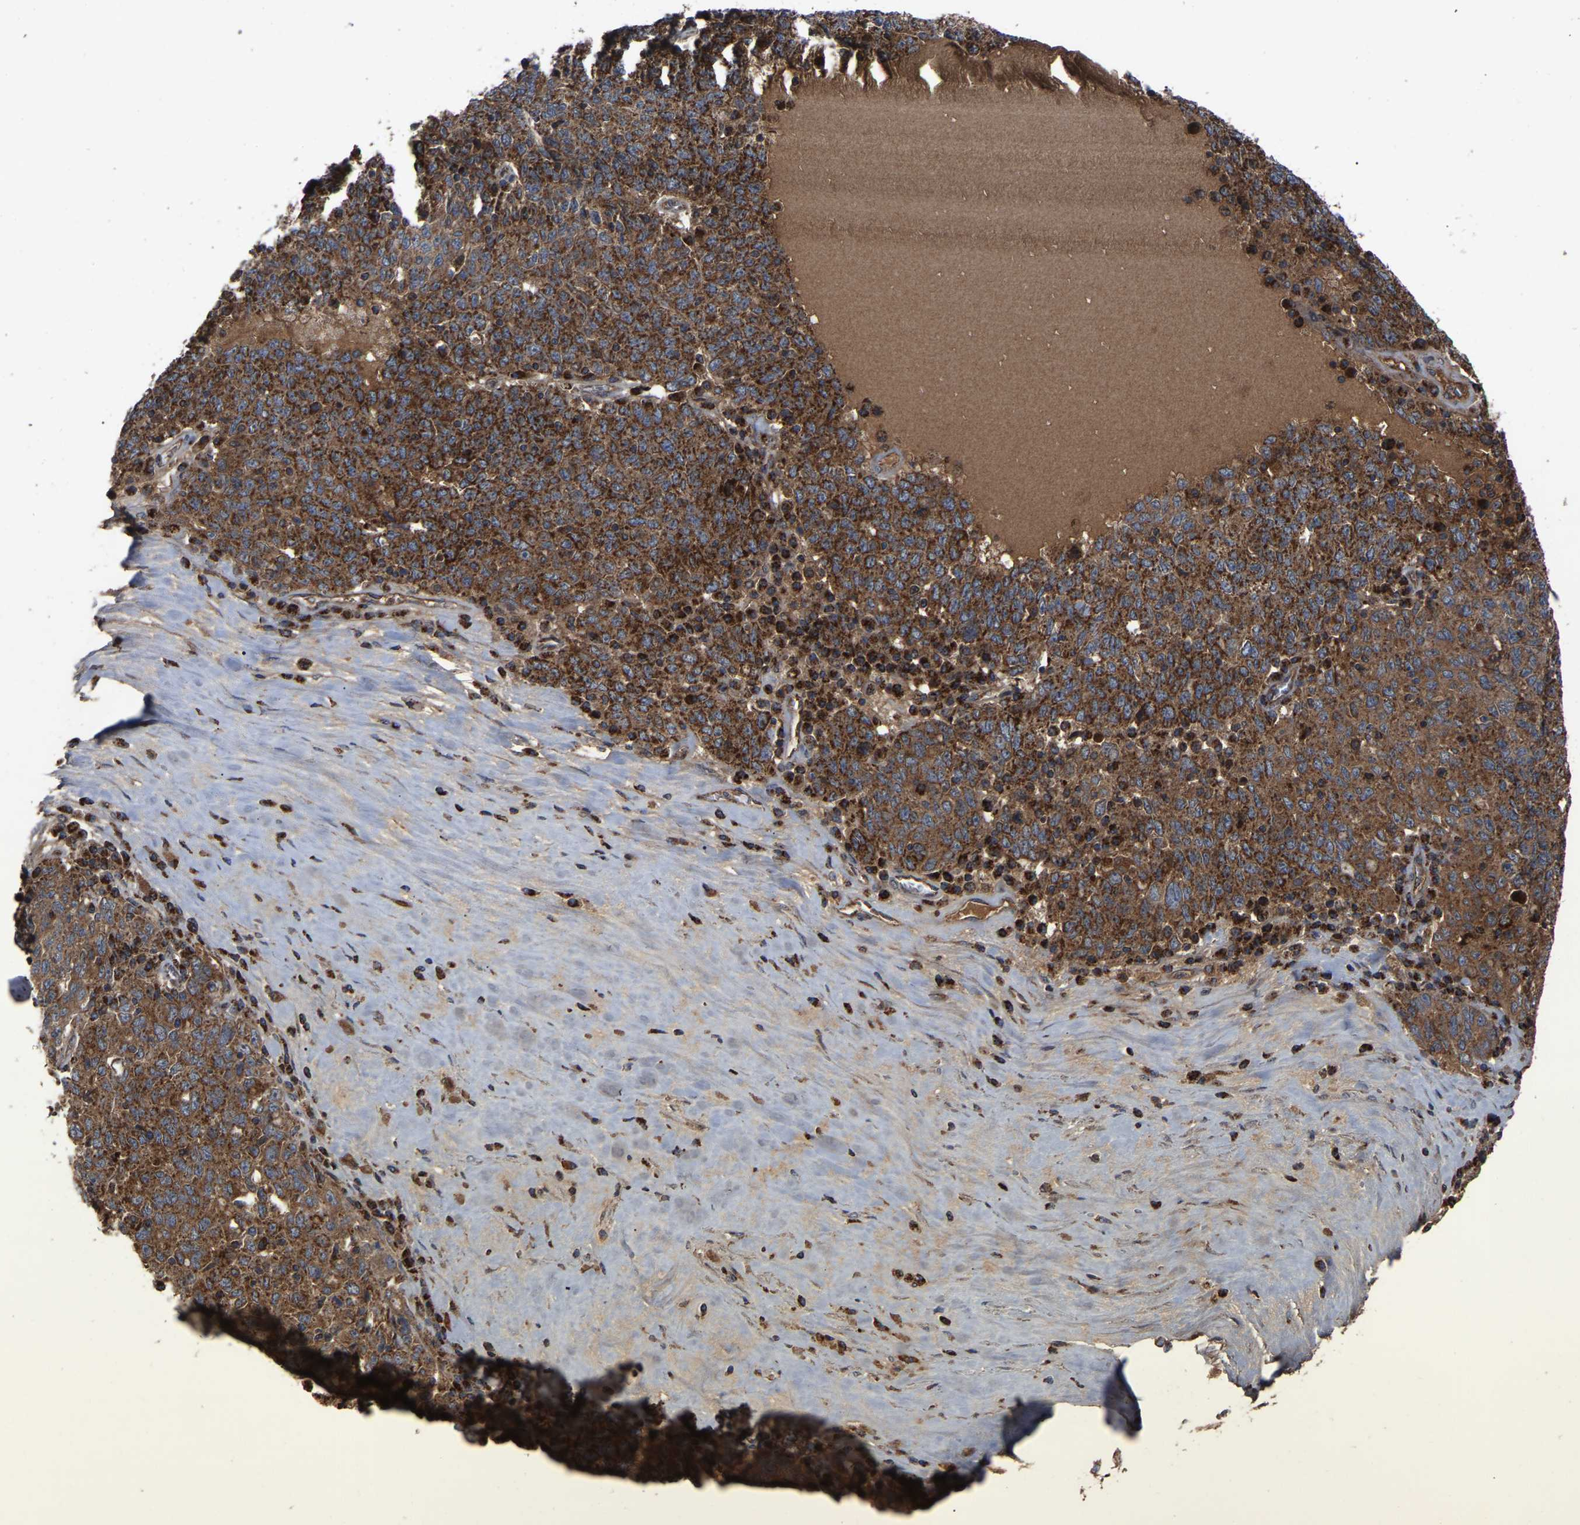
{"staining": {"intensity": "moderate", "quantity": ">75%", "location": "cytoplasmic/membranous"}, "tissue": "ovarian cancer", "cell_type": "Tumor cells", "image_type": "cancer", "snomed": [{"axis": "morphology", "description": "Carcinoma, endometroid"}, {"axis": "topography", "description": "Ovary"}], "caption": "Approximately >75% of tumor cells in endometroid carcinoma (ovarian) demonstrate moderate cytoplasmic/membranous protein positivity as visualized by brown immunohistochemical staining.", "gene": "GCC1", "patient": {"sex": "female", "age": 62}}